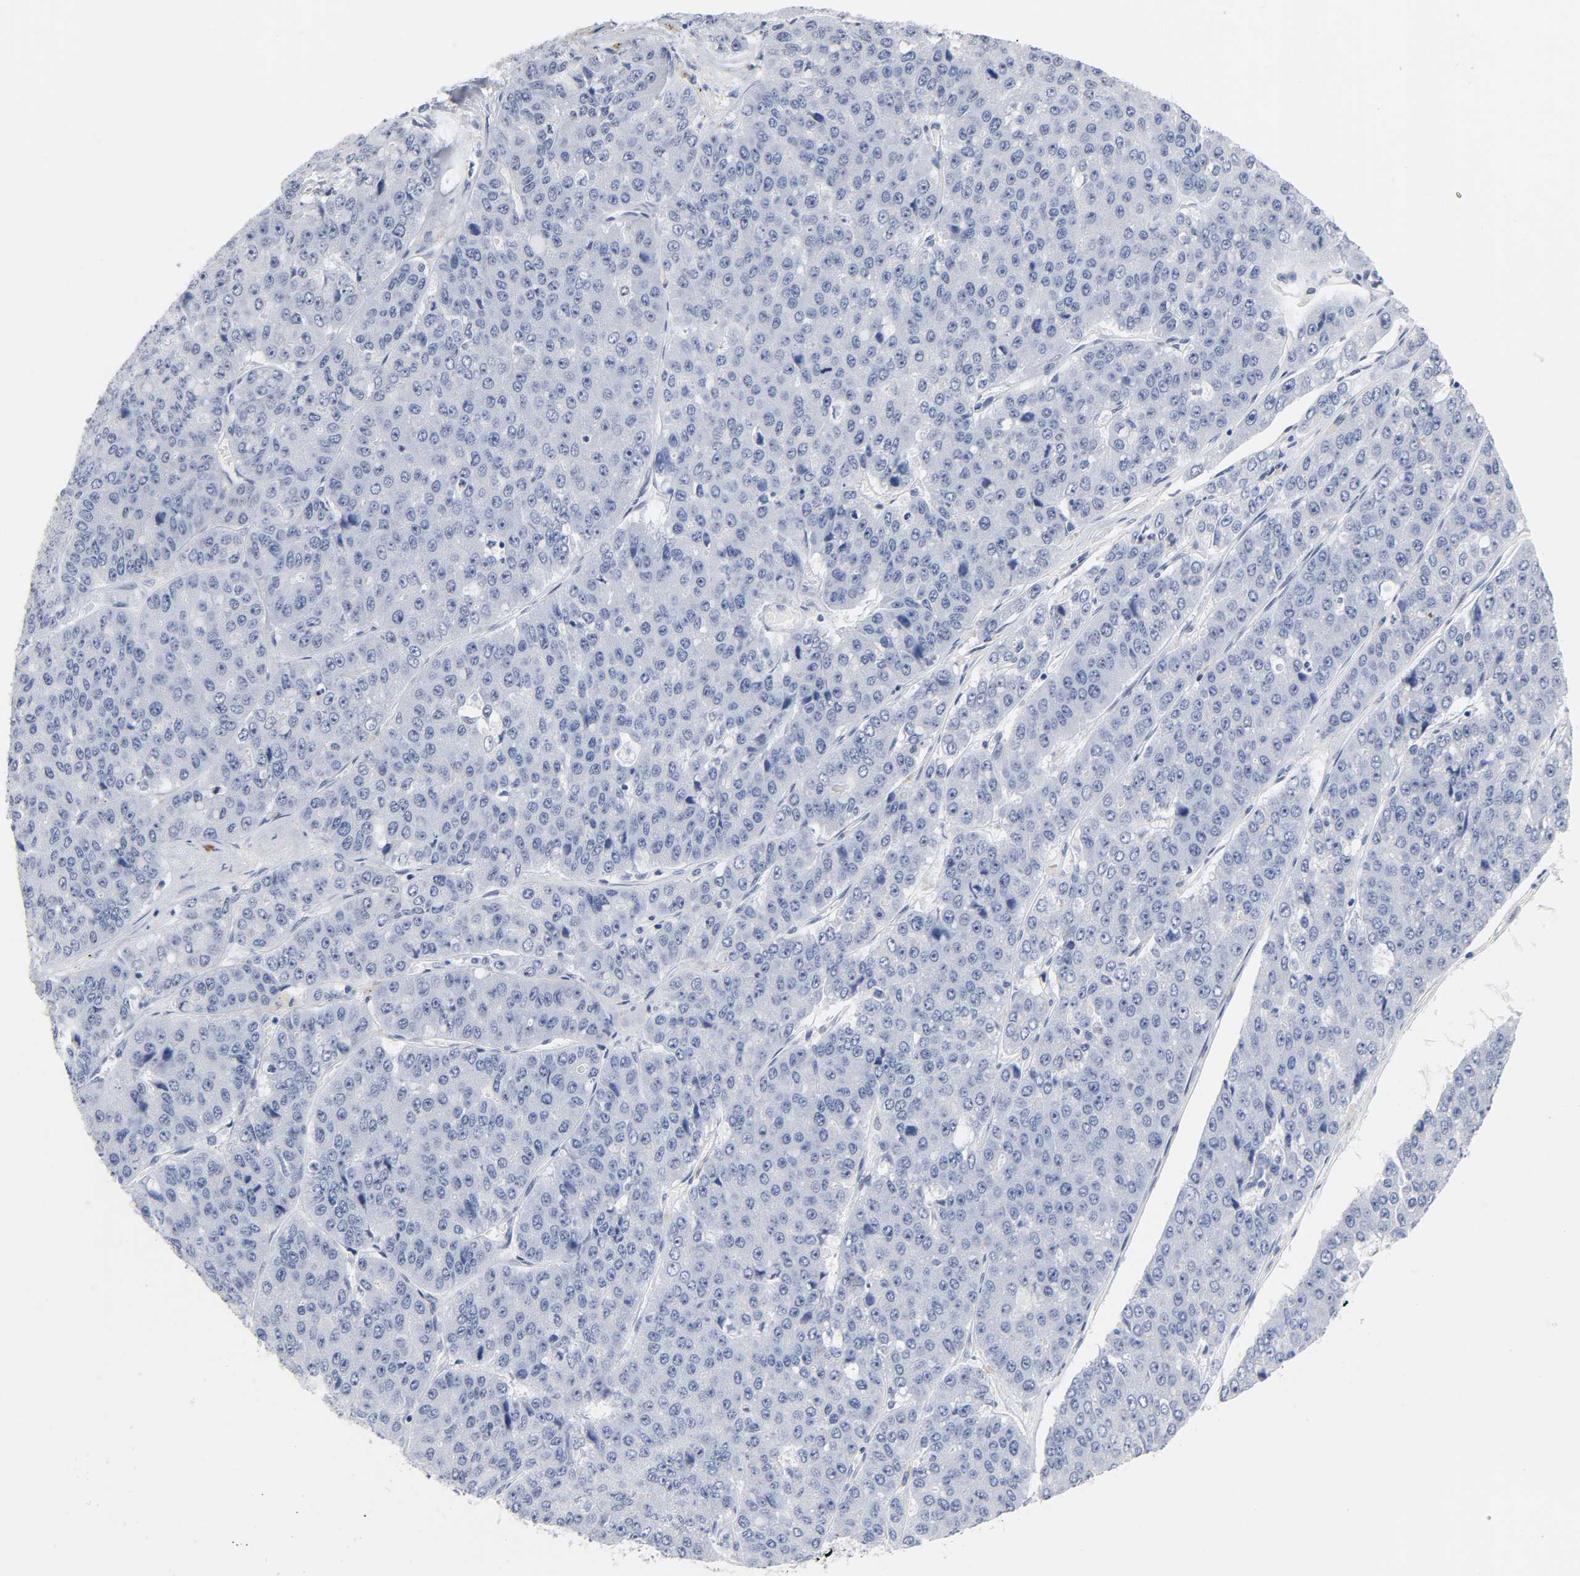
{"staining": {"intensity": "negative", "quantity": "none", "location": "none"}, "tissue": "pancreatic cancer", "cell_type": "Tumor cells", "image_type": "cancer", "snomed": [{"axis": "morphology", "description": "Adenocarcinoma, NOS"}, {"axis": "topography", "description": "Pancreas"}], "caption": "An IHC micrograph of pancreatic adenocarcinoma is shown. There is no staining in tumor cells of pancreatic adenocarcinoma. (DAB (3,3'-diaminobenzidine) immunohistochemistry (IHC) visualized using brightfield microscopy, high magnification).", "gene": "NAB2", "patient": {"sex": "male", "age": 50}}